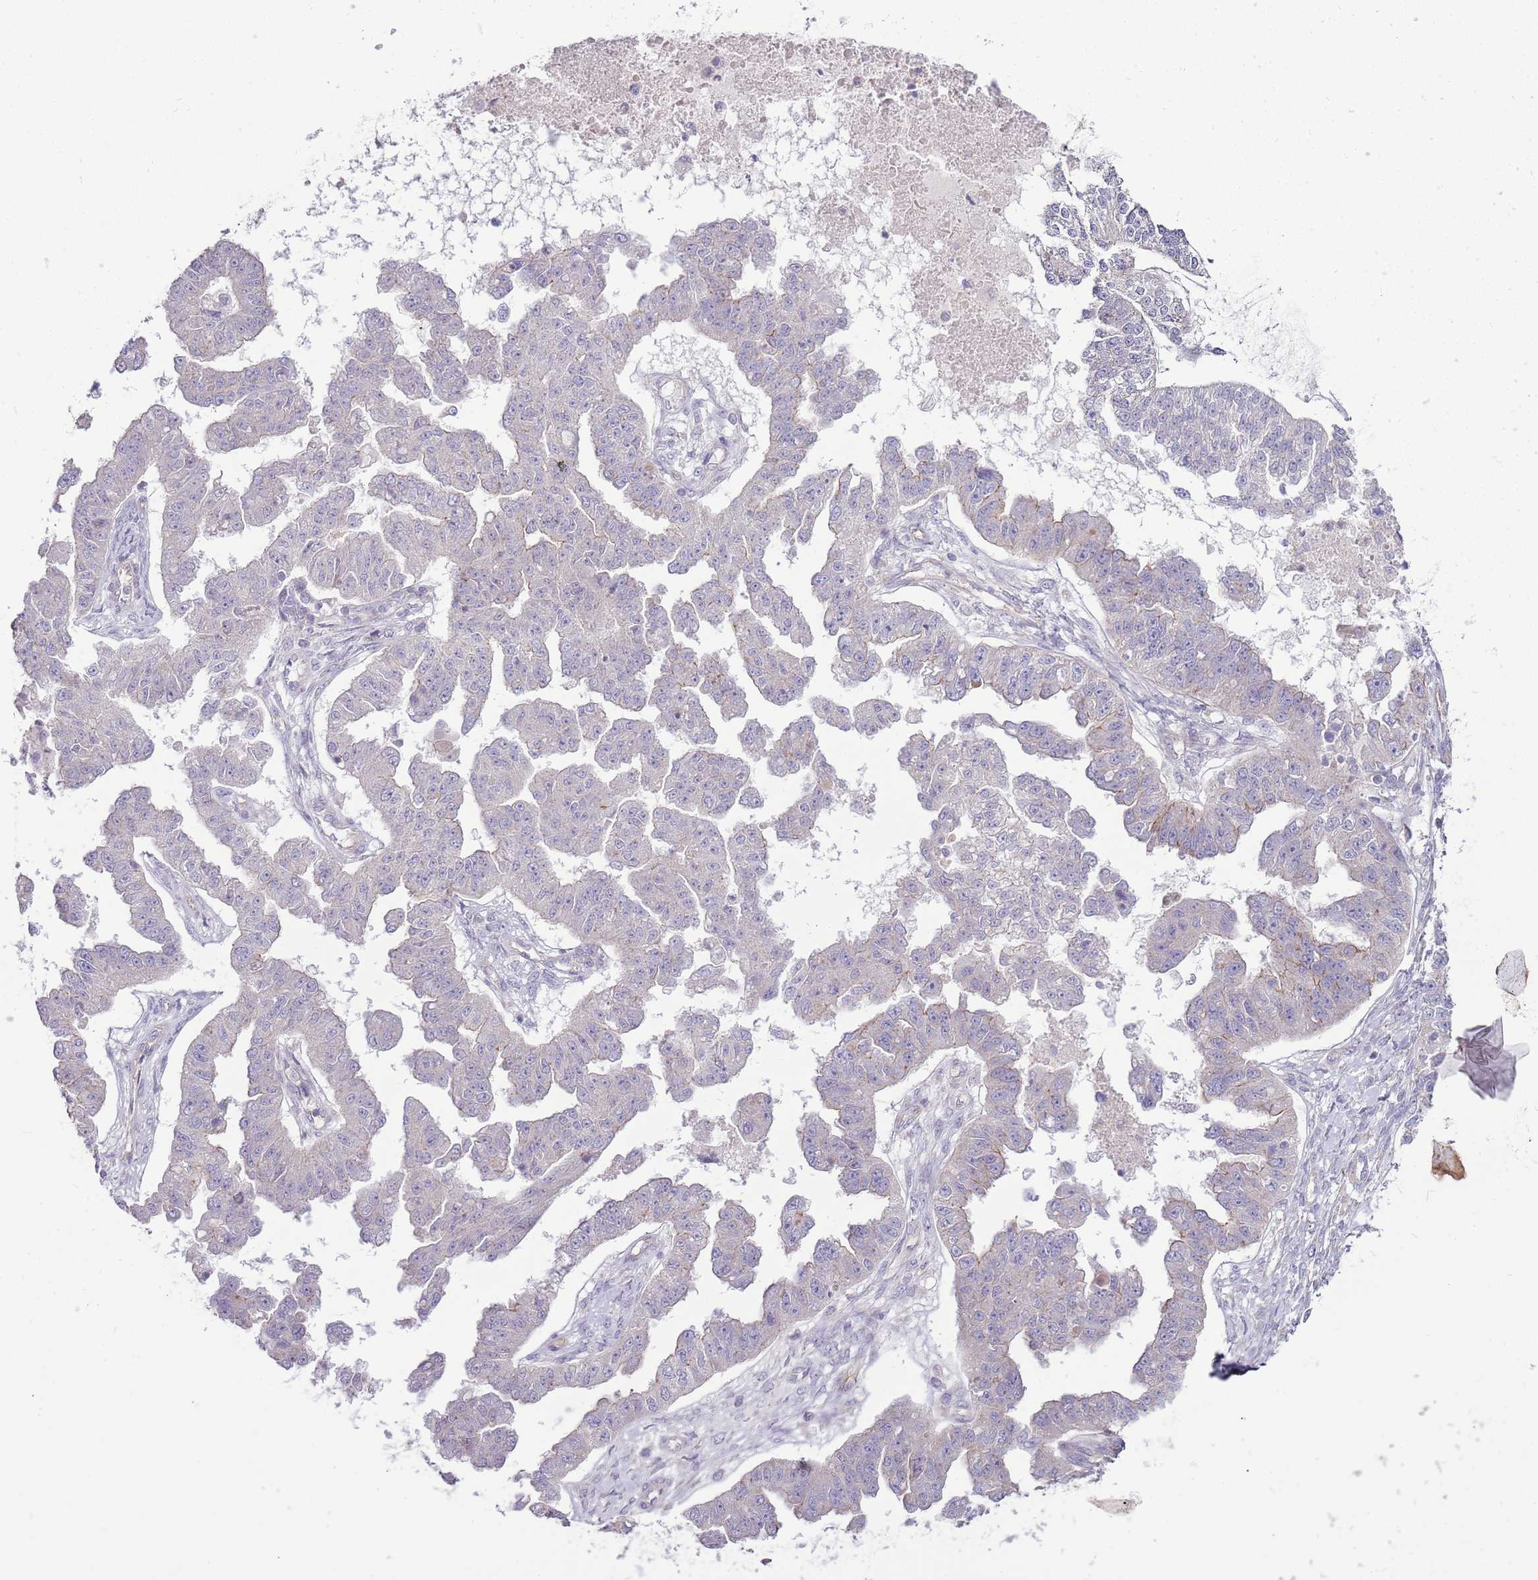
{"staining": {"intensity": "negative", "quantity": "none", "location": "none"}, "tissue": "ovarian cancer", "cell_type": "Tumor cells", "image_type": "cancer", "snomed": [{"axis": "morphology", "description": "Cystadenocarcinoma, serous, NOS"}, {"axis": "topography", "description": "Ovary"}], "caption": "DAB immunohistochemical staining of human serous cystadenocarcinoma (ovarian) demonstrates no significant positivity in tumor cells.", "gene": "SPATA31D1", "patient": {"sex": "female", "age": 58}}